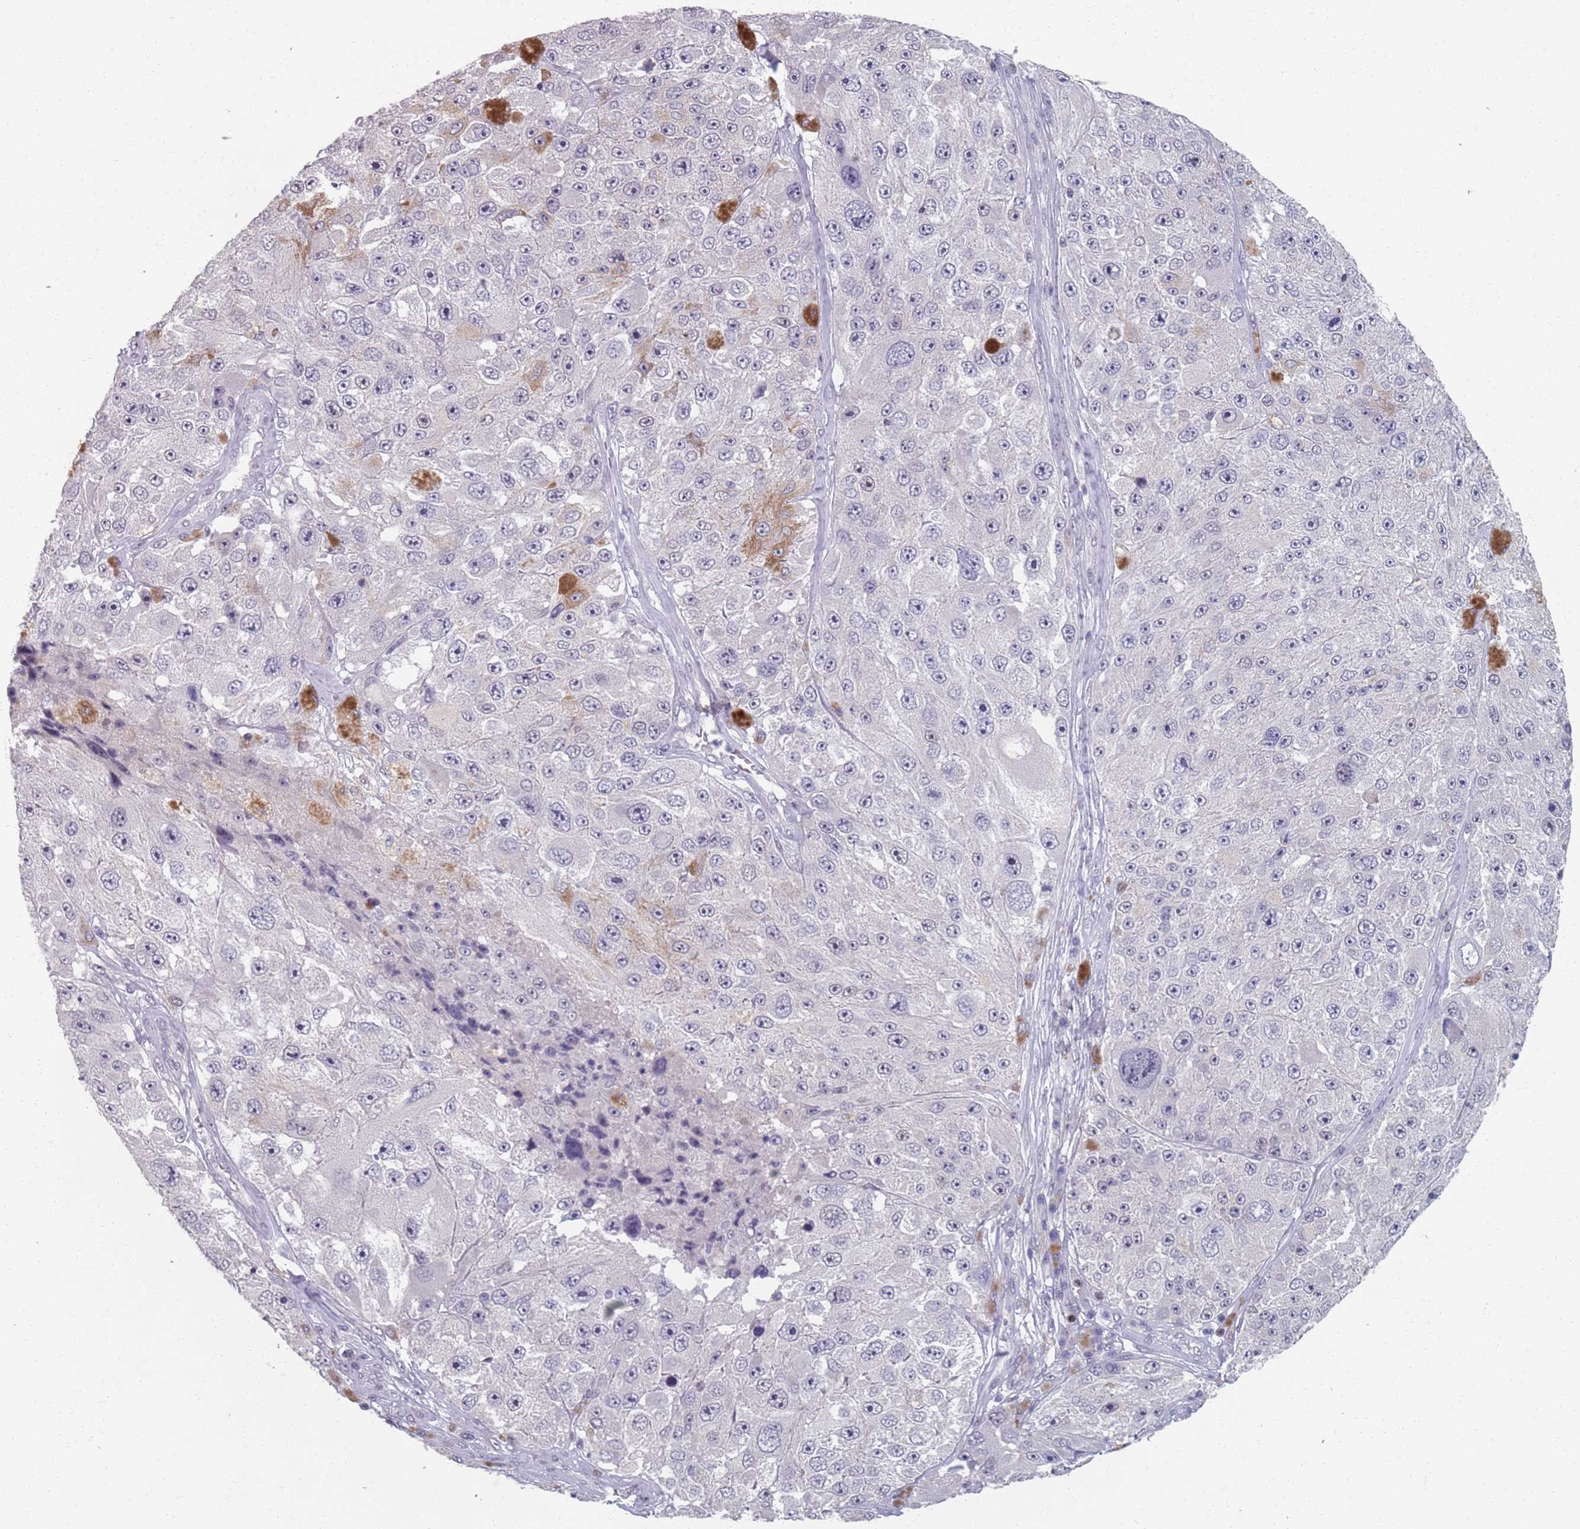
{"staining": {"intensity": "negative", "quantity": "none", "location": "none"}, "tissue": "melanoma", "cell_type": "Tumor cells", "image_type": "cancer", "snomed": [{"axis": "morphology", "description": "Malignant melanoma, Metastatic site"}, {"axis": "topography", "description": "Lymph node"}], "caption": "This is an immunohistochemistry histopathology image of melanoma. There is no positivity in tumor cells.", "gene": "SAMD1", "patient": {"sex": "male", "age": 62}}